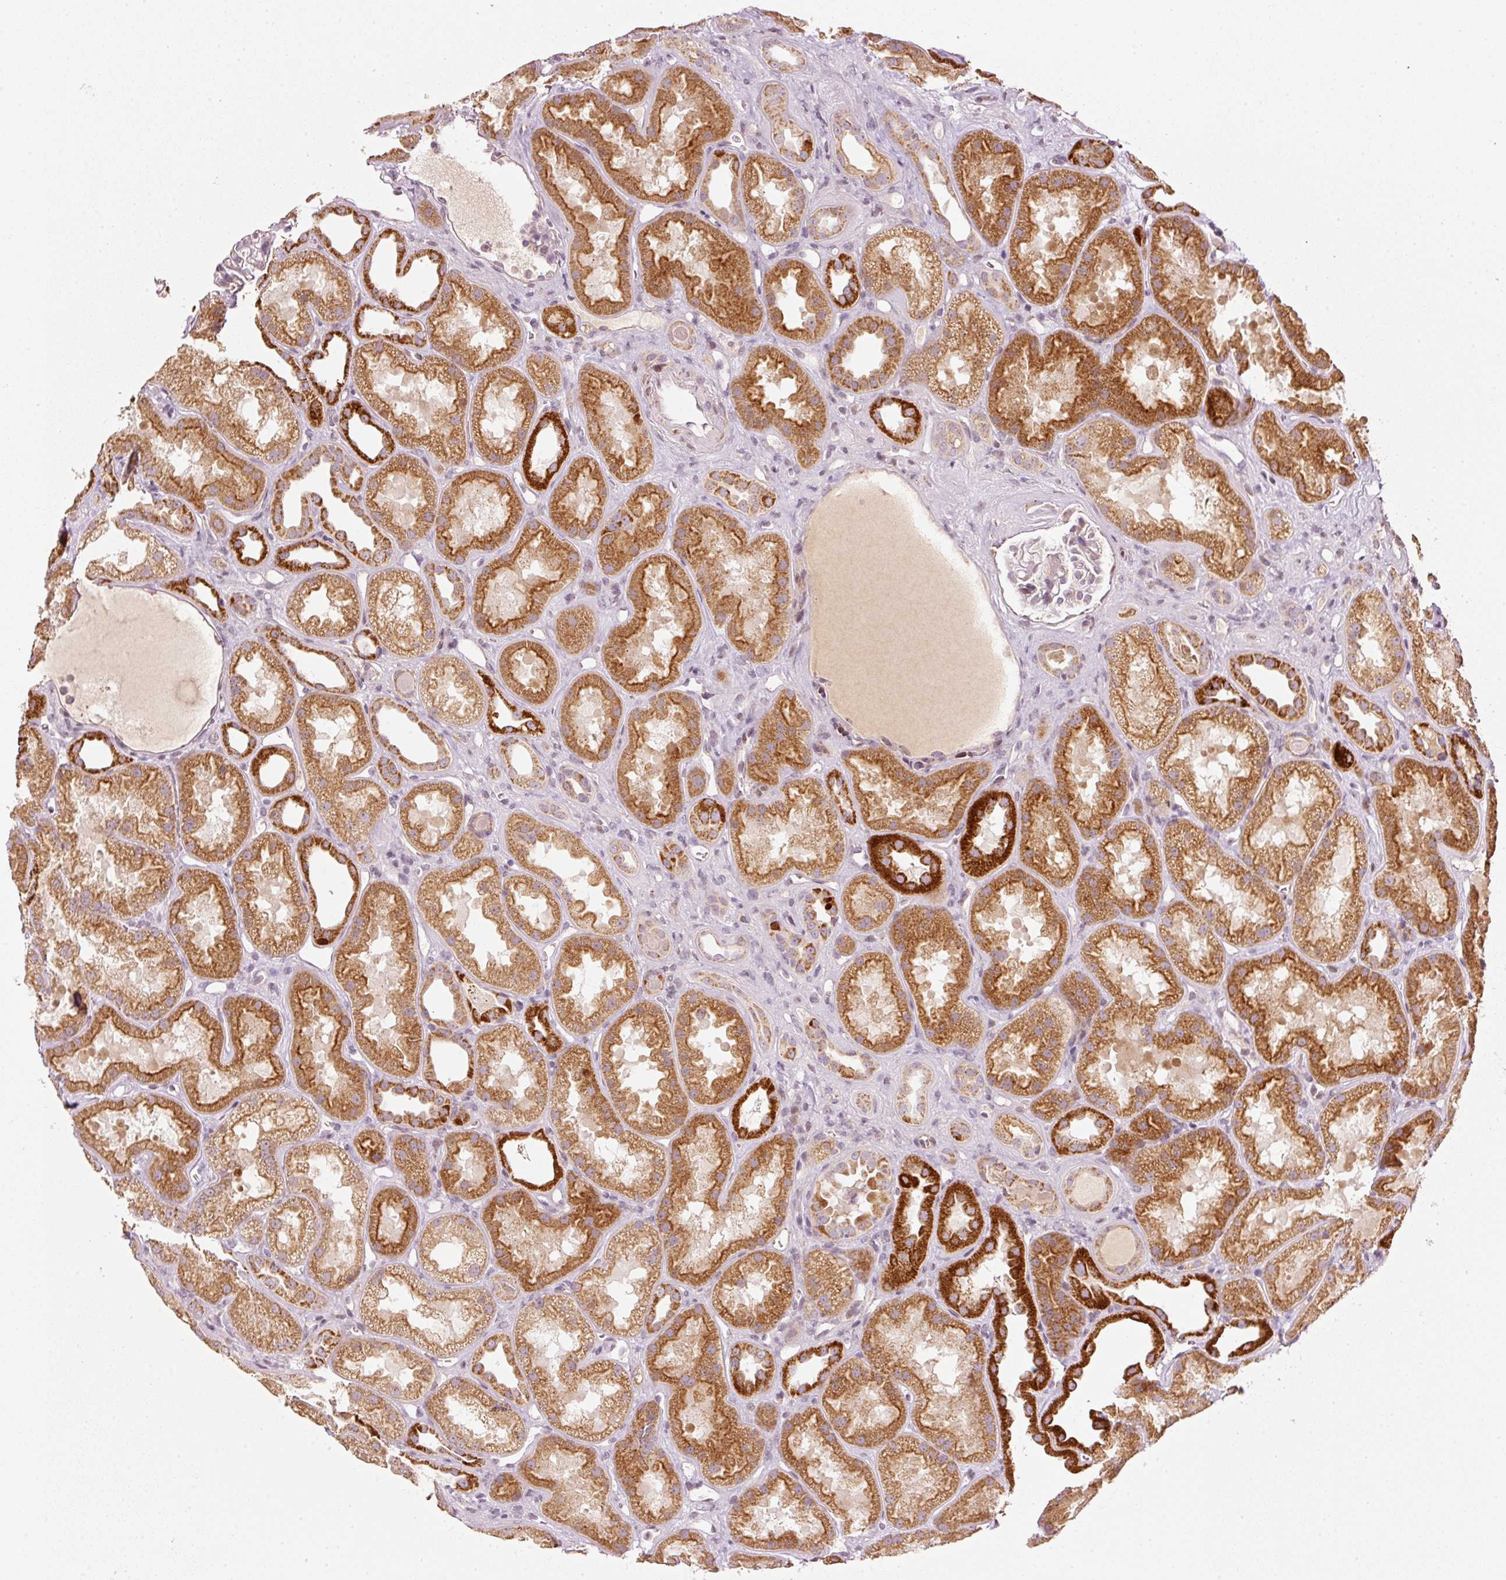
{"staining": {"intensity": "negative", "quantity": "none", "location": "none"}, "tissue": "kidney", "cell_type": "Cells in glomeruli", "image_type": "normal", "snomed": [{"axis": "morphology", "description": "Normal tissue, NOS"}, {"axis": "topography", "description": "Kidney"}], "caption": "Immunohistochemistry histopathology image of unremarkable kidney: kidney stained with DAB exhibits no significant protein staining in cells in glomeruli.", "gene": "TOB2", "patient": {"sex": "male", "age": 61}}